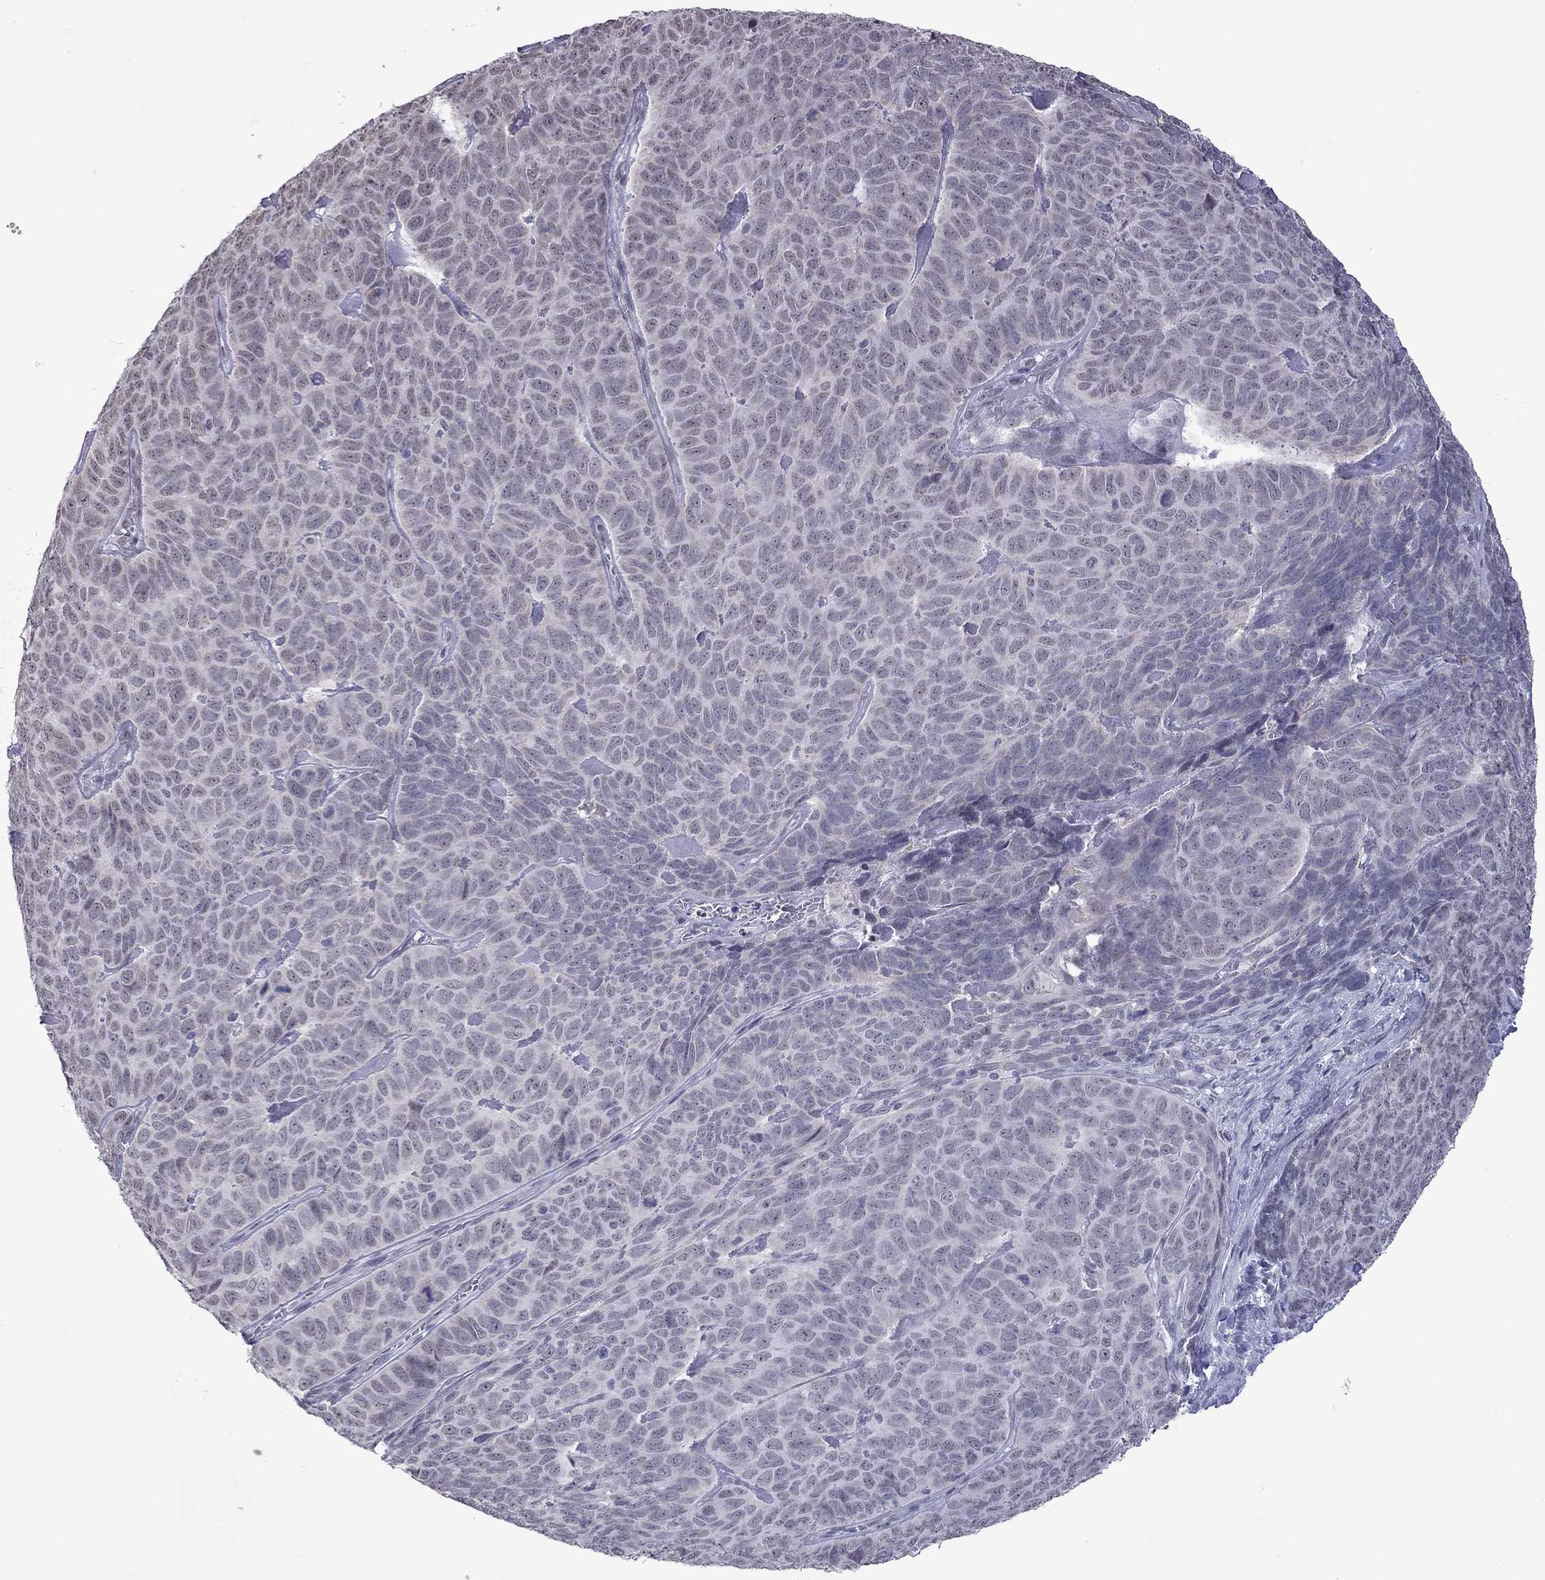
{"staining": {"intensity": "negative", "quantity": "none", "location": "none"}, "tissue": "skin cancer", "cell_type": "Tumor cells", "image_type": "cancer", "snomed": [{"axis": "morphology", "description": "Squamous cell carcinoma, NOS"}, {"axis": "topography", "description": "Skin"}, {"axis": "topography", "description": "Anal"}], "caption": "Micrograph shows no protein positivity in tumor cells of skin cancer tissue.", "gene": "PPP1R3A", "patient": {"sex": "female", "age": 51}}